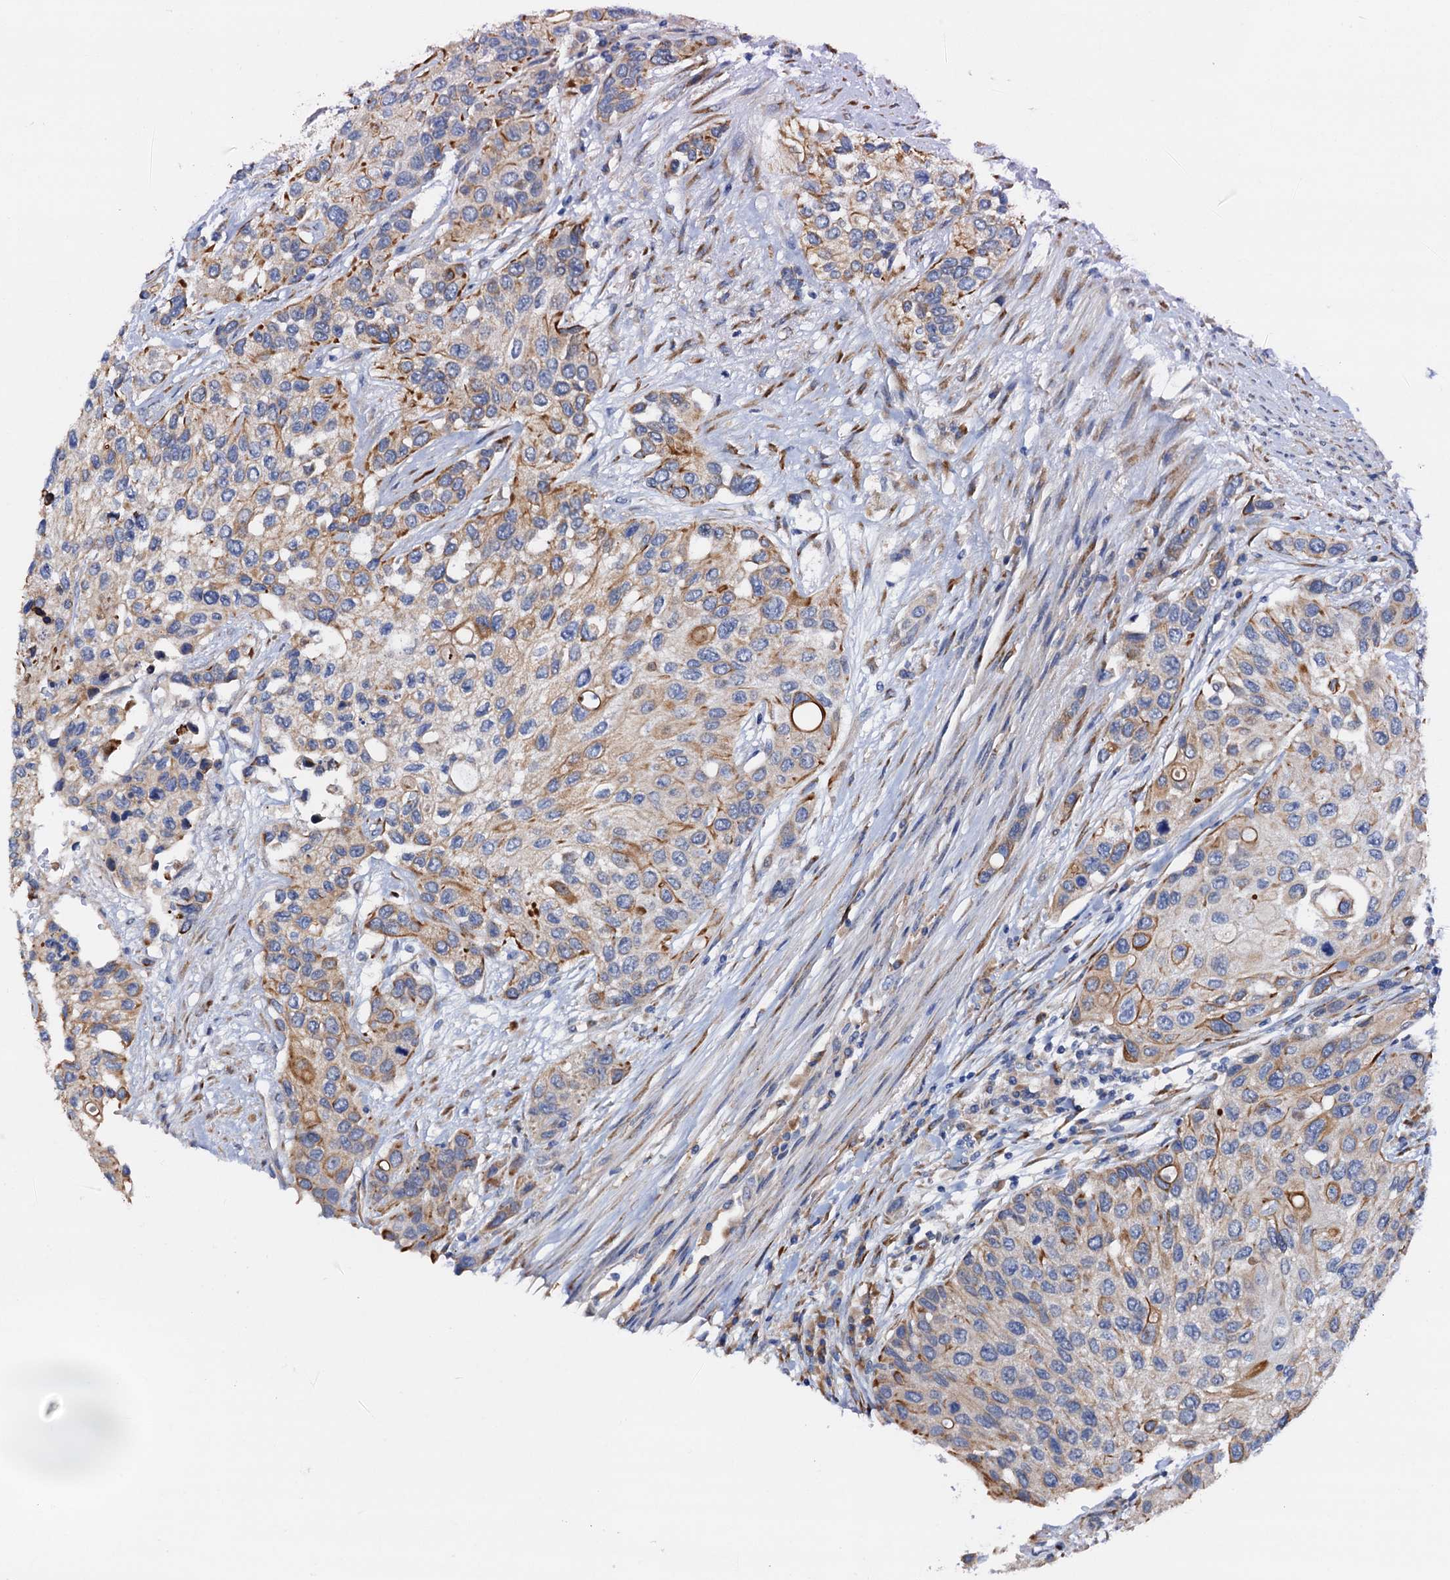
{"staining": {"intensity": "moderate", "quantity": "<25%", "location": "cytoplasmic/membranous"}, "tissue": "urothelial cancer", "cell_type": "Tumor cells", "image_type": "cancer", "snomed": [{"axis": "morphology", "description": "Normal tissue, NOS"}, {"axis": "morphology", "description": "Urothelial carcinoma, High grade"}, {"axis": "topography", "description": "Vascular tissue"}, {"axis": "topography", "description": "Urinary bladder"}], "caption": "High-grade urothelial carcinoma stained with immunohistochemistry displays moderate cytoplasmic/membranous staining in approximately <25% of tumor cells.", "gene": "RASSF9", "patient": {"sex": "female", "age": 56}}